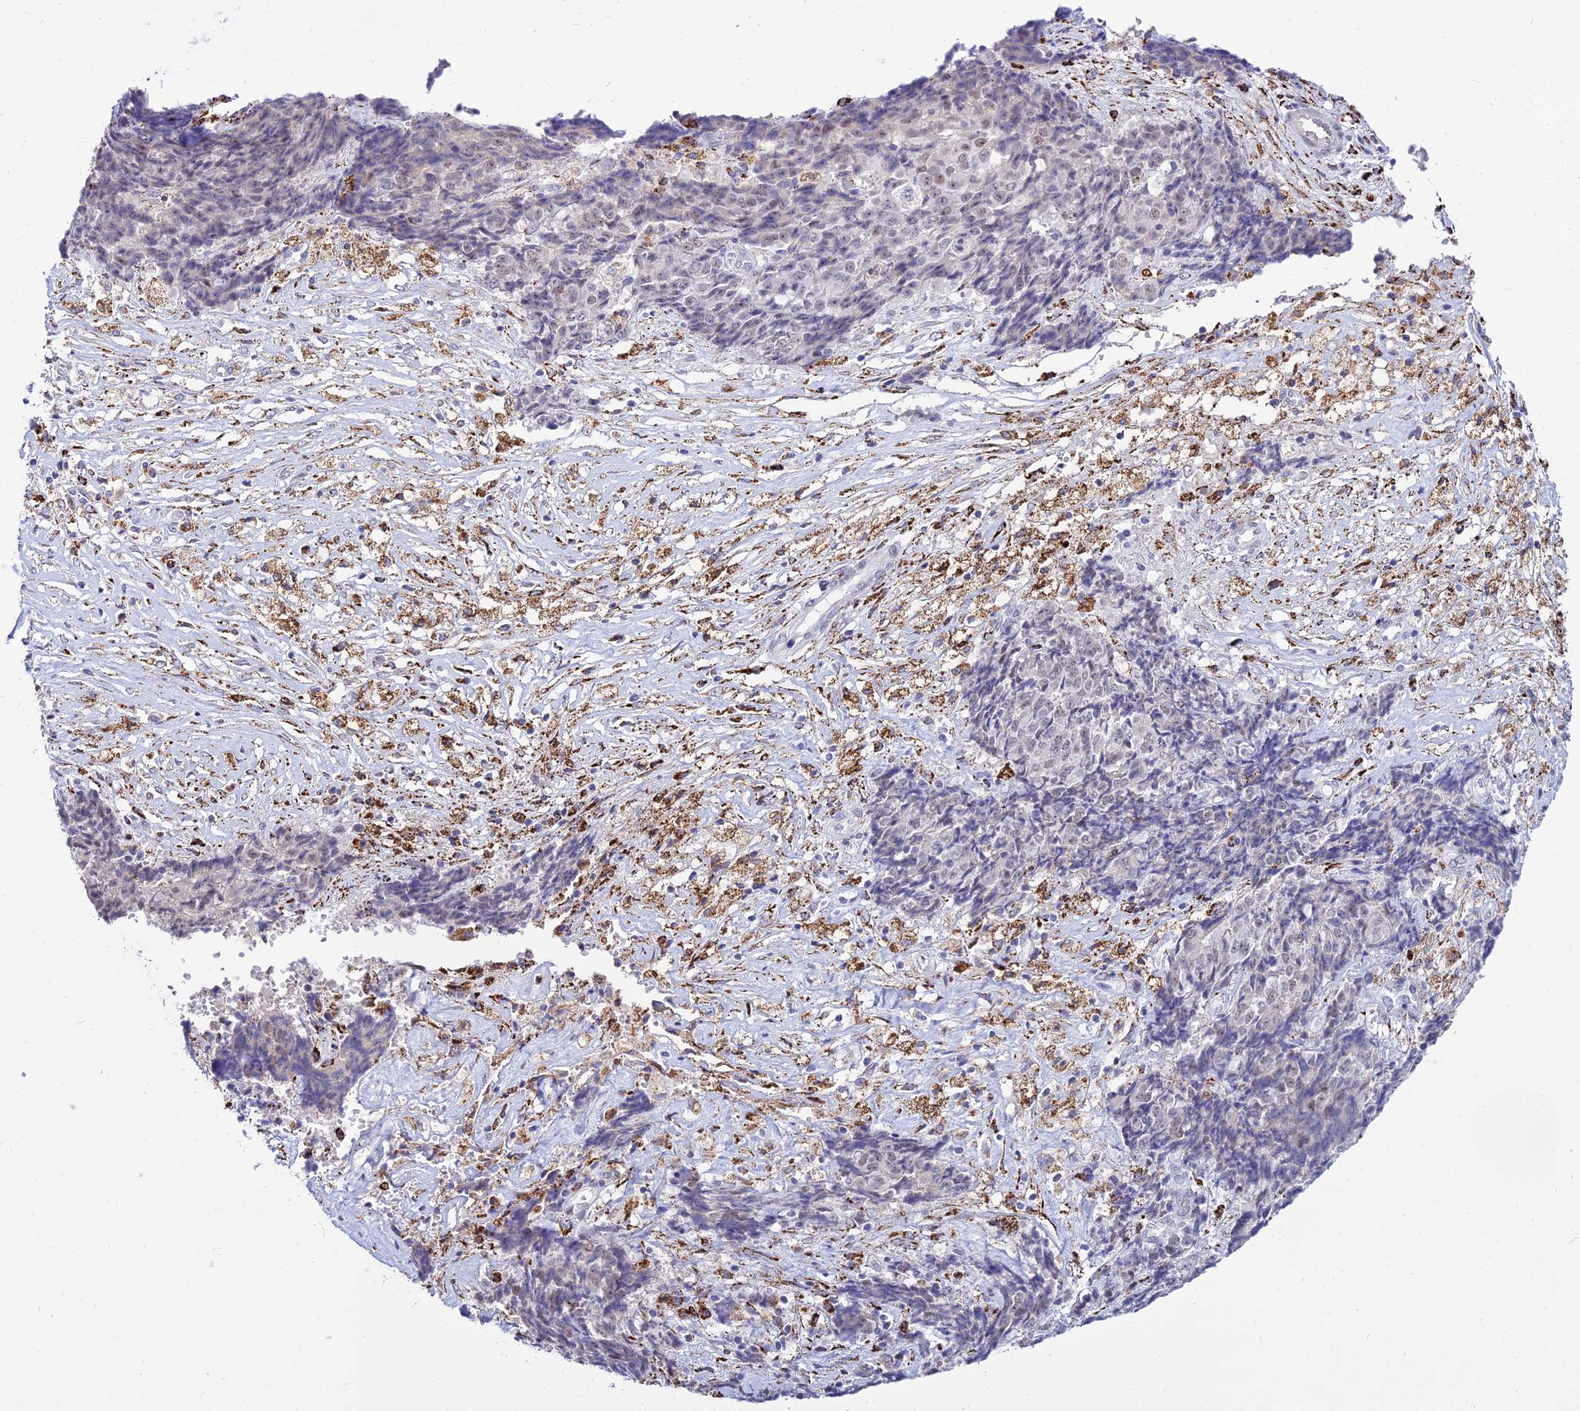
{"staining": {"intensity": "weak", "quantity": "<25%", "location": "nuclear"}, "tissue": "ovarian cancer", "cell_type": "Tumor cells", "image_type": "cancer", "snomed": [{"axis": "morphology", "description": "Carcinoma, endometroid"}, {"axis": "topography", "description": "Ovary"}], "caption": "Tumor cells show no significant protein expression in endometroid carcinoma (ovarian).", "gene": "C6orf163", "patient": {"sex": "female", "age": 42}}